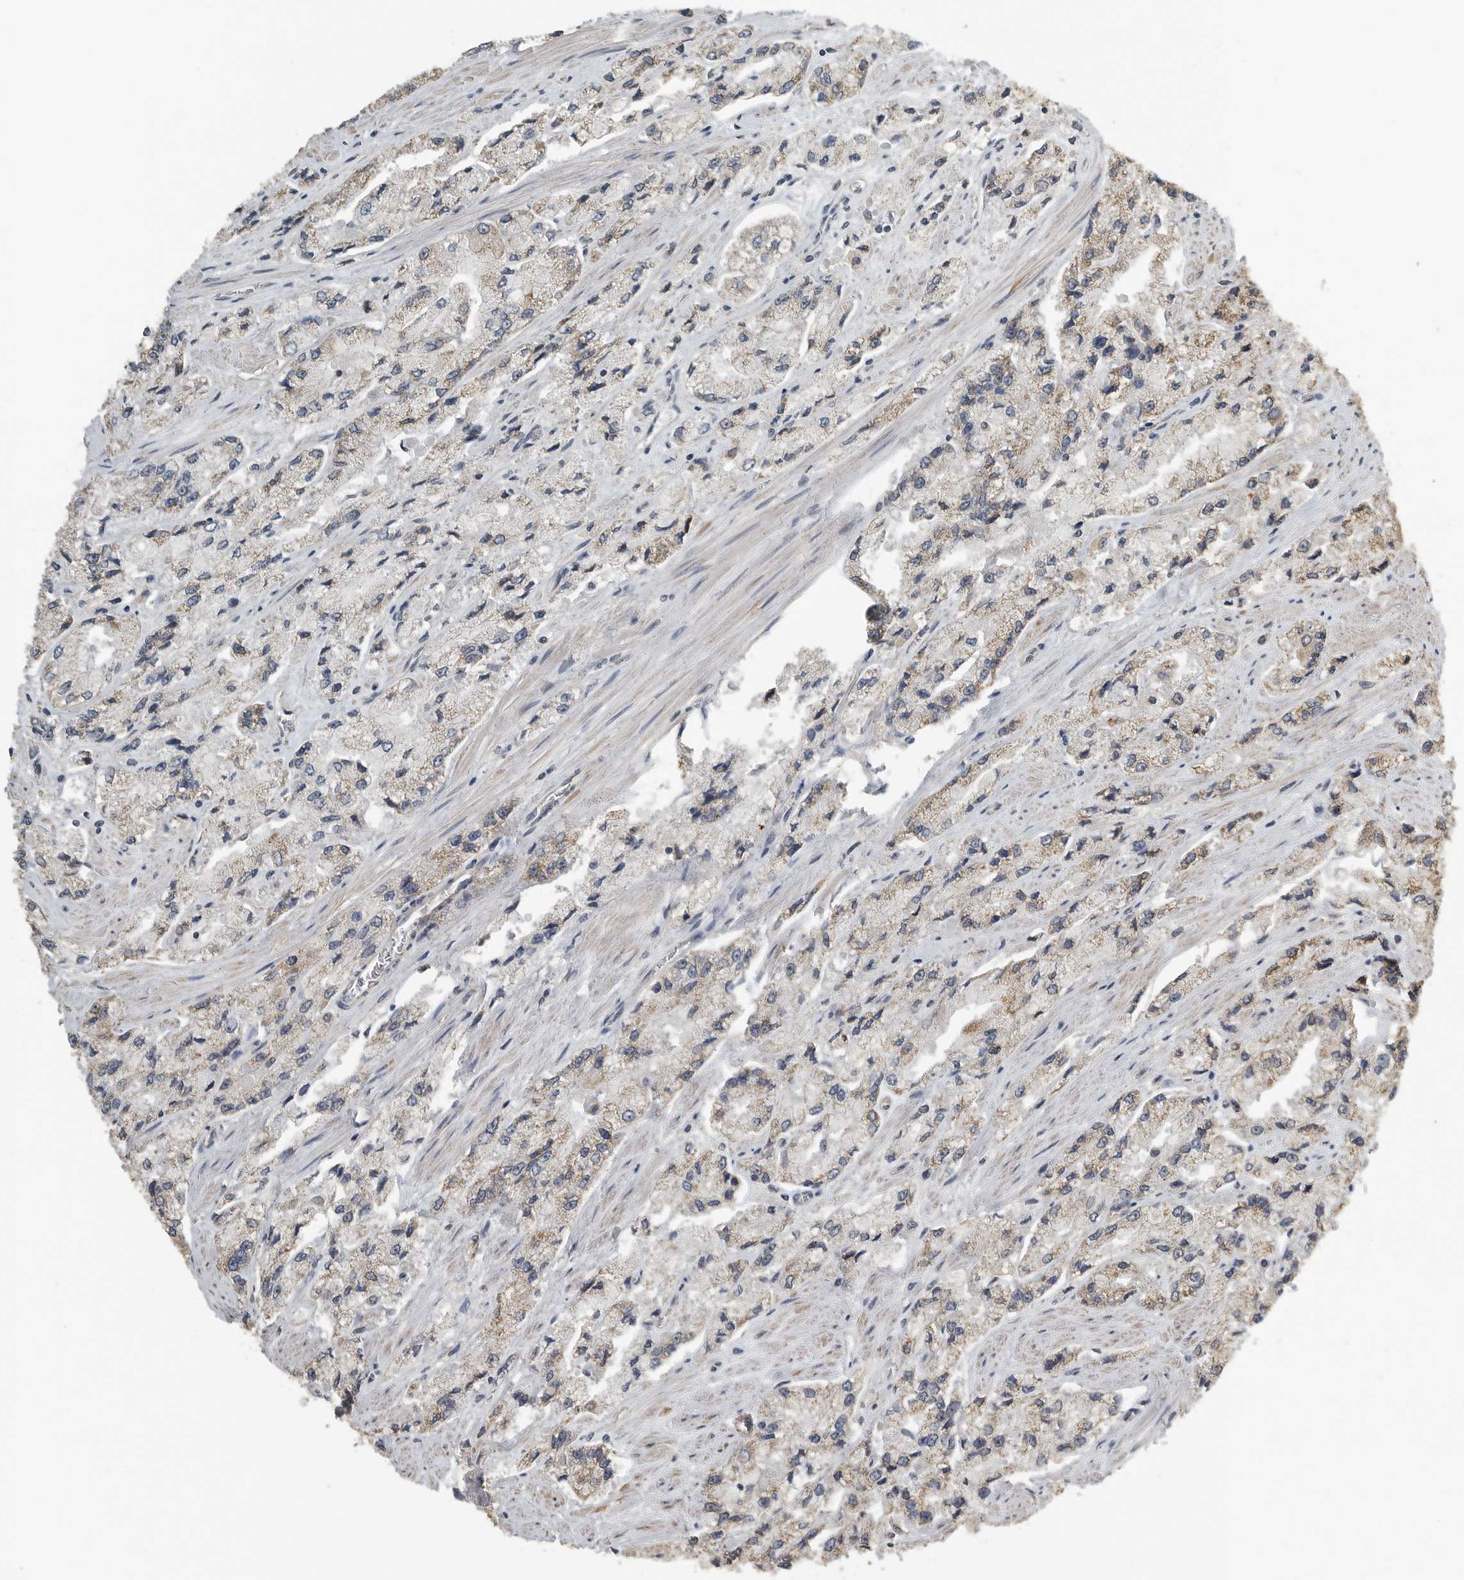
{"staining": {"intensity": "weak", "quantity": ">75%", "location": "cytoplasmic/membranous"}, "tissue": "prostate cancer", "cell_type": "Tumor cells", "image_type": "cancer", "snomed": [{"axis": "morphology", "description": "Adenocarcinoma, High grade"}, {"axis": "topography", "description": "Prostate"}], "caption": "Prostate cancer (high-grade adenocarcinoma) stained with a brown dye demonstrates weak cytoplasmic/membranous positive expression in about >75% of tumor cells.", "gene": "AFAP1", "patient": {"sex": "male", "age": 58}}